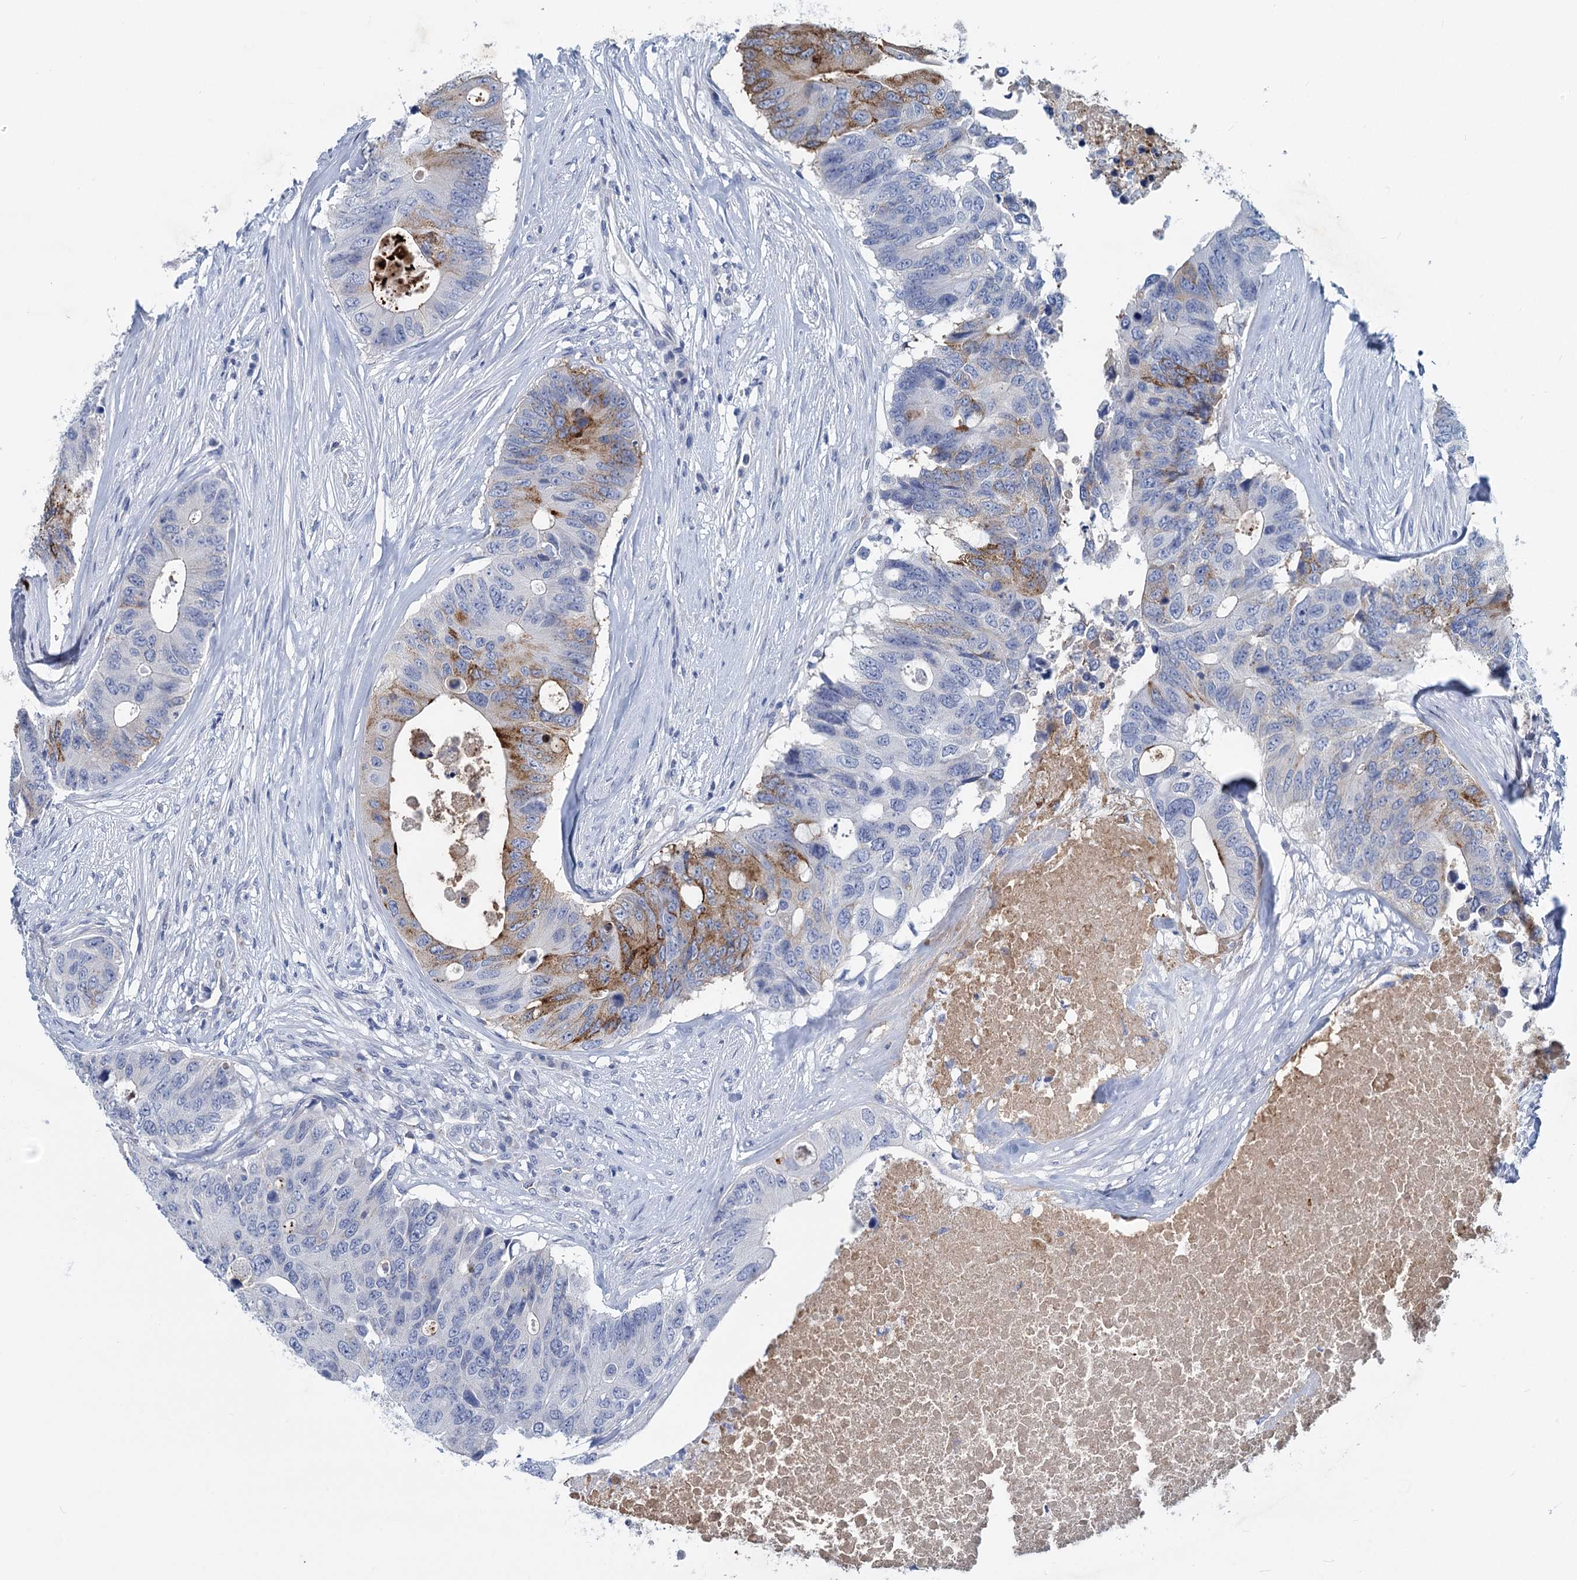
{"staining": {"intensity": "strong", "quantity": "<25%", "location": "cytoplasmic/membranous"}, "tissue": "colorectal cancer", "cell_type": "Tumor cells", "image_type": "cancer", "snomed": [{"axis": "morphology", "description": "Adenocarcinoma, NOS"}, {"axis": "topography", "description": "Colon"}], "caption": "Human colorectal cancer stained with a brown dye shows strong cytoplasmic/membranous positive positivity in approximately <25% of tumor cells.", "gene": "INSC", "patient": {"sex": "male", "age": 71}}